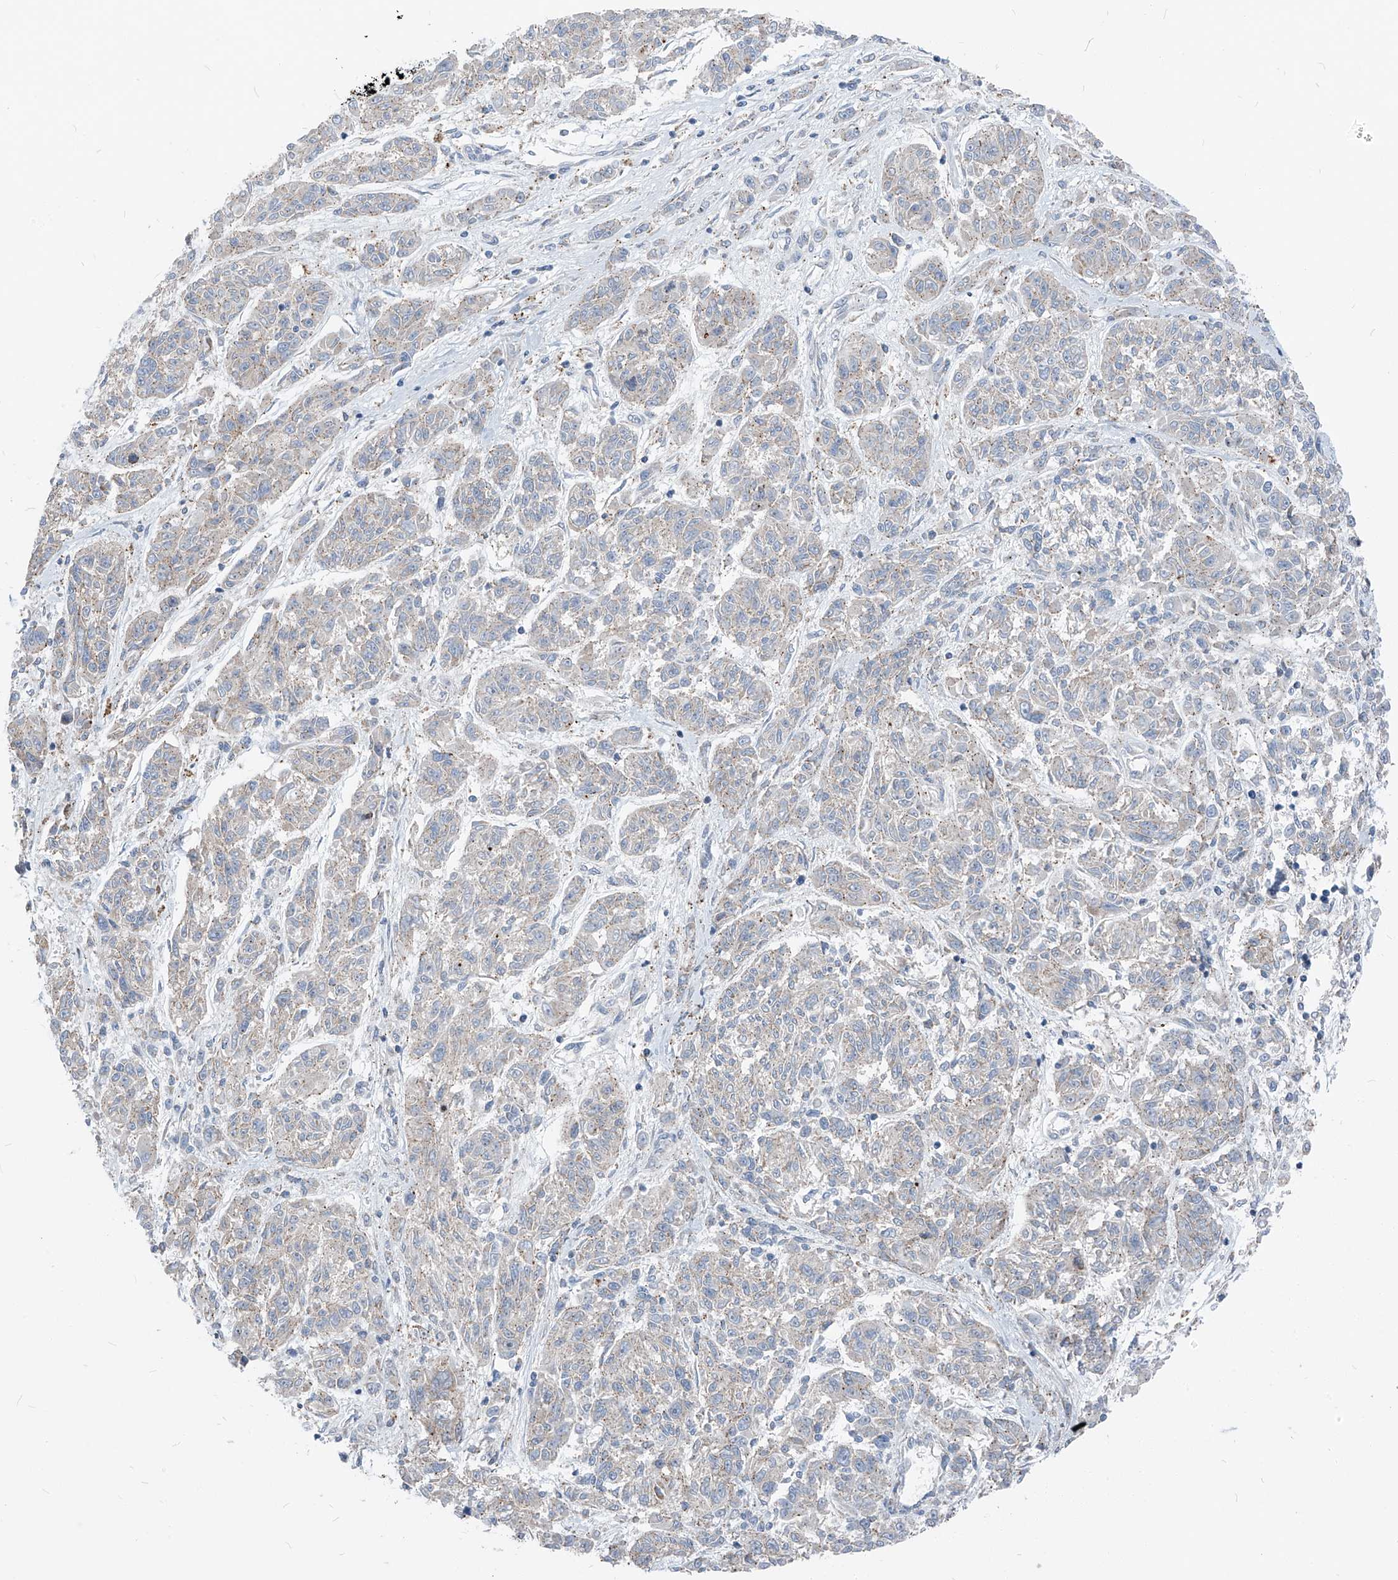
{"staining": {"intensity": "negative", "quantity": "none", "location": "none"}, "tissue": "melanoma", "cell_type": "Tumor cells", "image_type": "cancer", "snomed": [{"axis": "morphology", "description": "Malignant melanoma, NOS"}, {"axis": "topography", "description": "Skin"}], "caption": "Immunohistochemical staining of human malignant melanoma demonstrates no significant positivity in tumor cells.", "gene": "CHMP2B", "patient": {"sex": "male", "age": 53}}